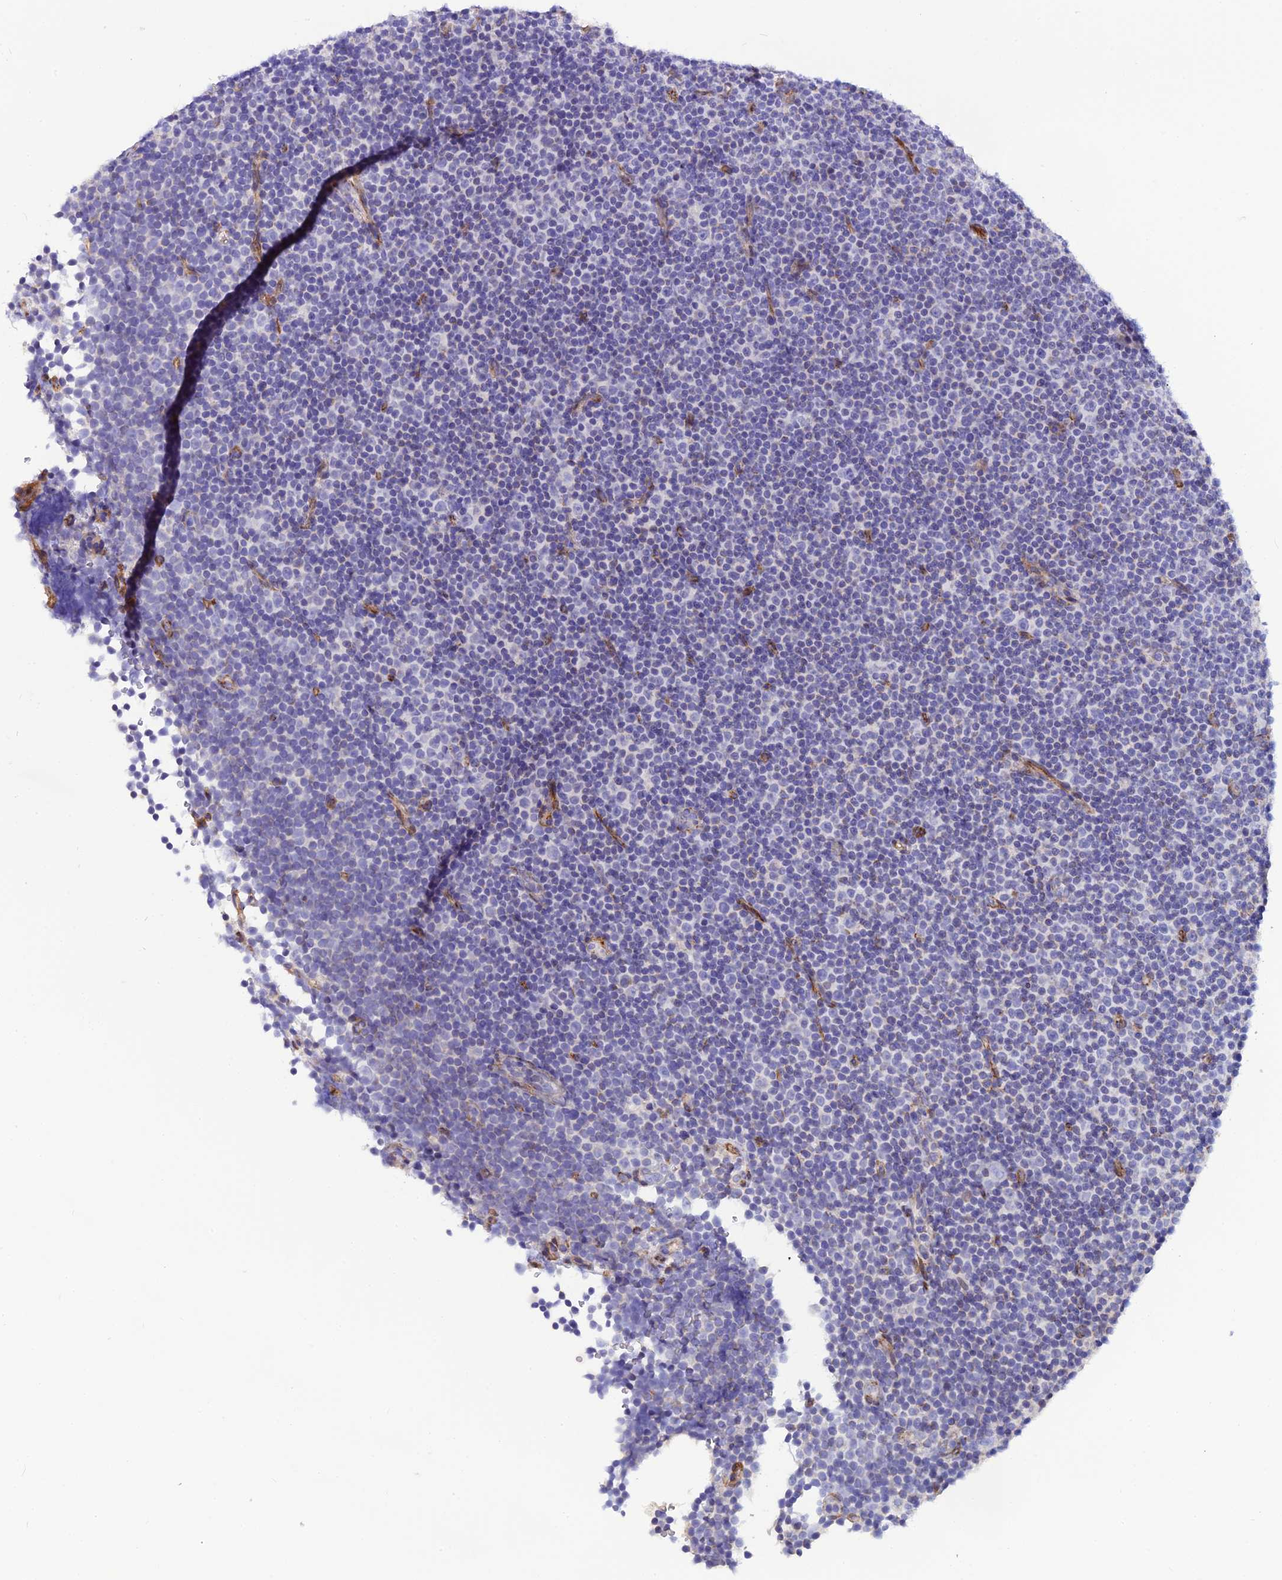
{"staining": {"intensity": "negative", "quantity": "none", "location": "none"}, "tissue": "lymphoma", "cell_type": "Tumor cells", "image_type": "cancer", "snomed": [{"axis": "morphology", "description": "Malignant lymphoma, non-Hodgkin's type, Low grade"}, {"axis": "topography", "description": "Lymph node"}], "caption": "Human lymphoma stained for a protein using immunohistochemistry demonstrates no expression in tumor cells.", "gene": "POMGNT1", "patient": {"sex": "female", "age": 67}}